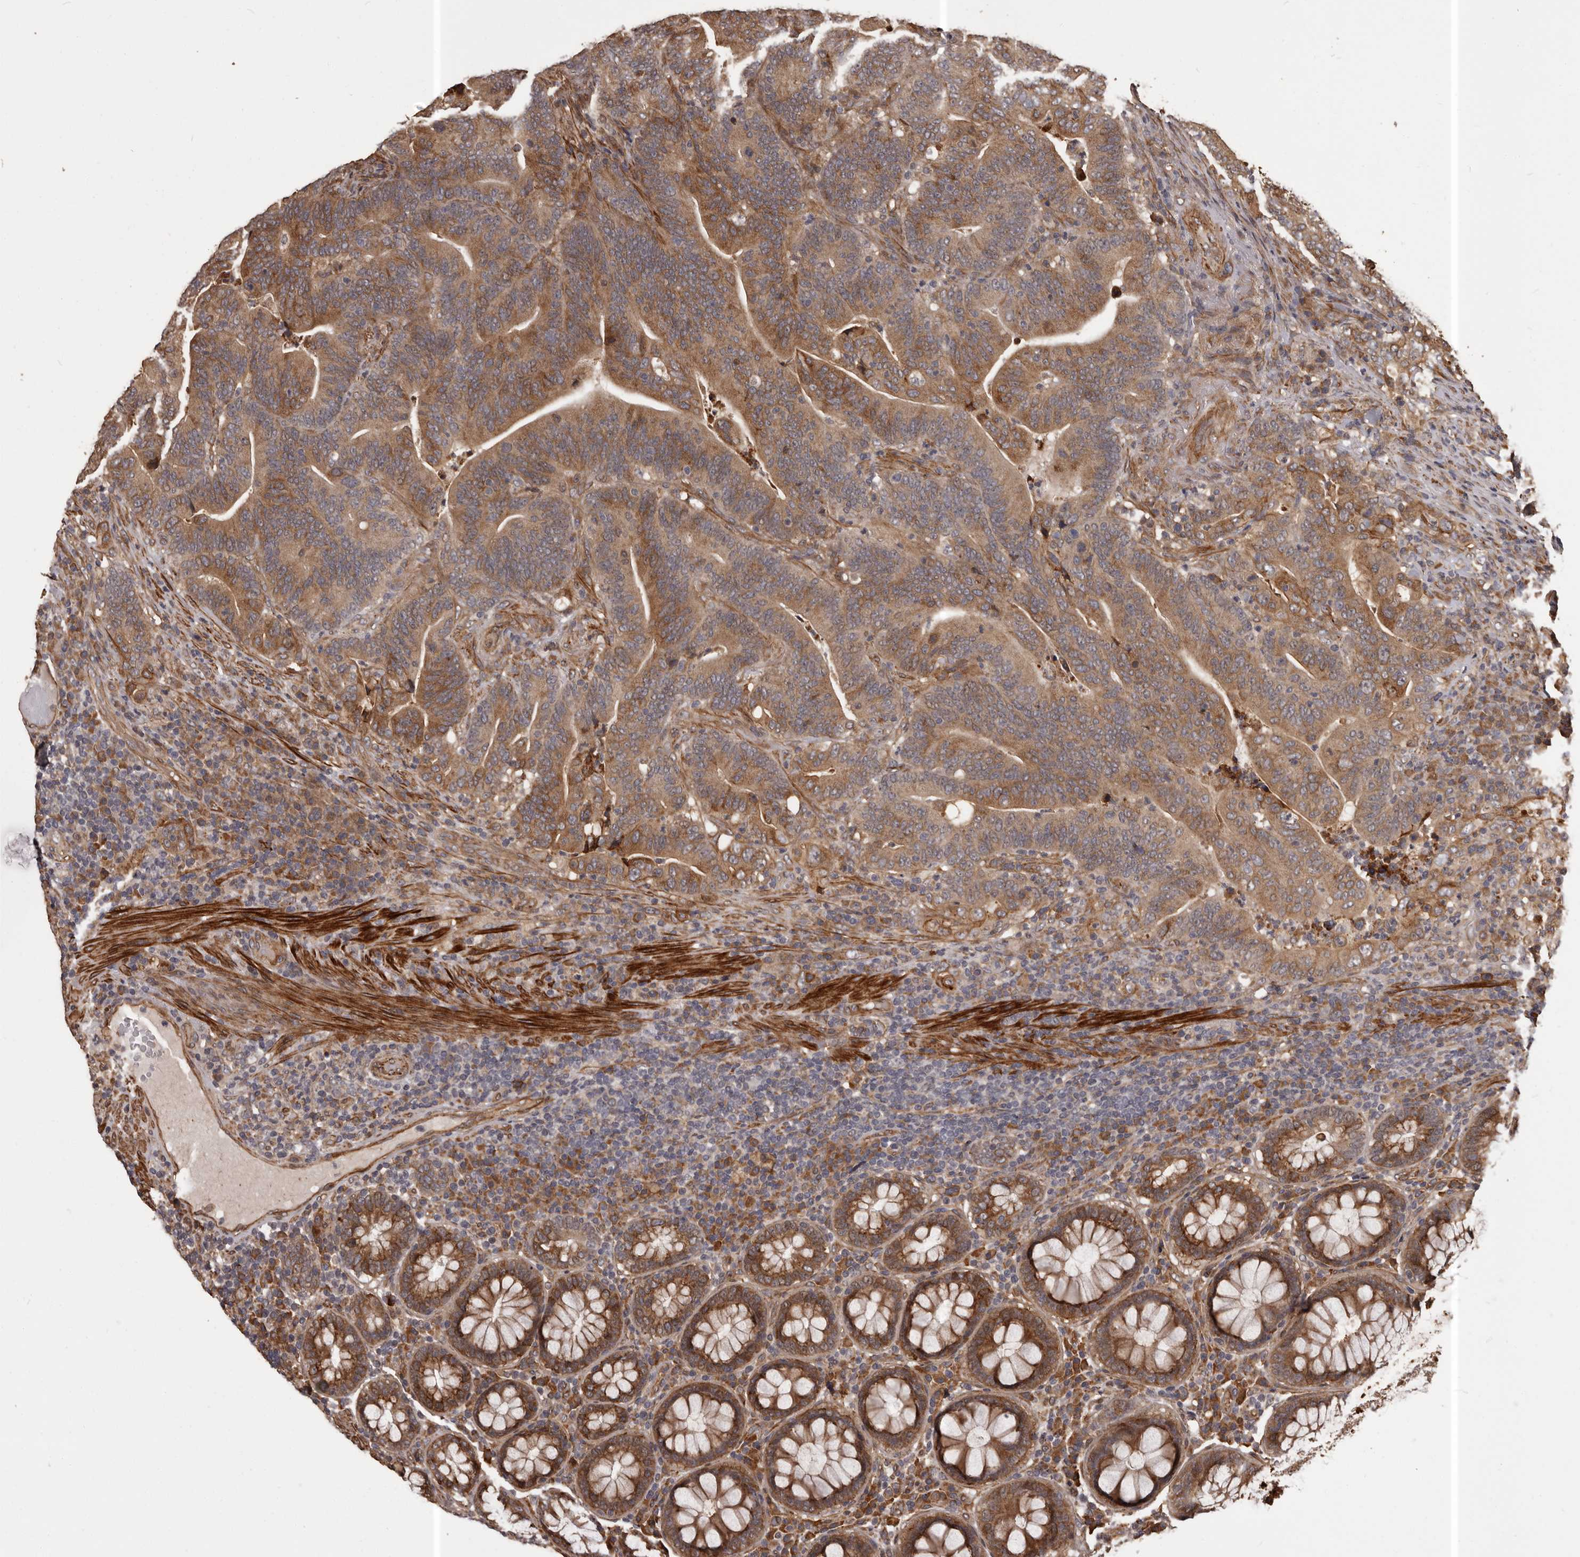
{"staining": {"intensity": "moderate", "quantity": ">75%", "location": "cytoplasmic/membranous"}, "tissue": "colorectal cancer", "cell_type": "Tumor cells", "image_type": "cancer", "snomed": [{"axis": "morphology", "description": "Adenocarcinoma, NOS"}, {"axis": "topography", "description": "Colon"}], "caption": "Moderate cytoplasmic/membranous positivity for a protein is appreciated in about >75% of tumor cells of colorectal adenocarcinoma using immunohistochemistry.", "gene": "SLITRK6", "patient": {"sex": "female", "age": 66}}